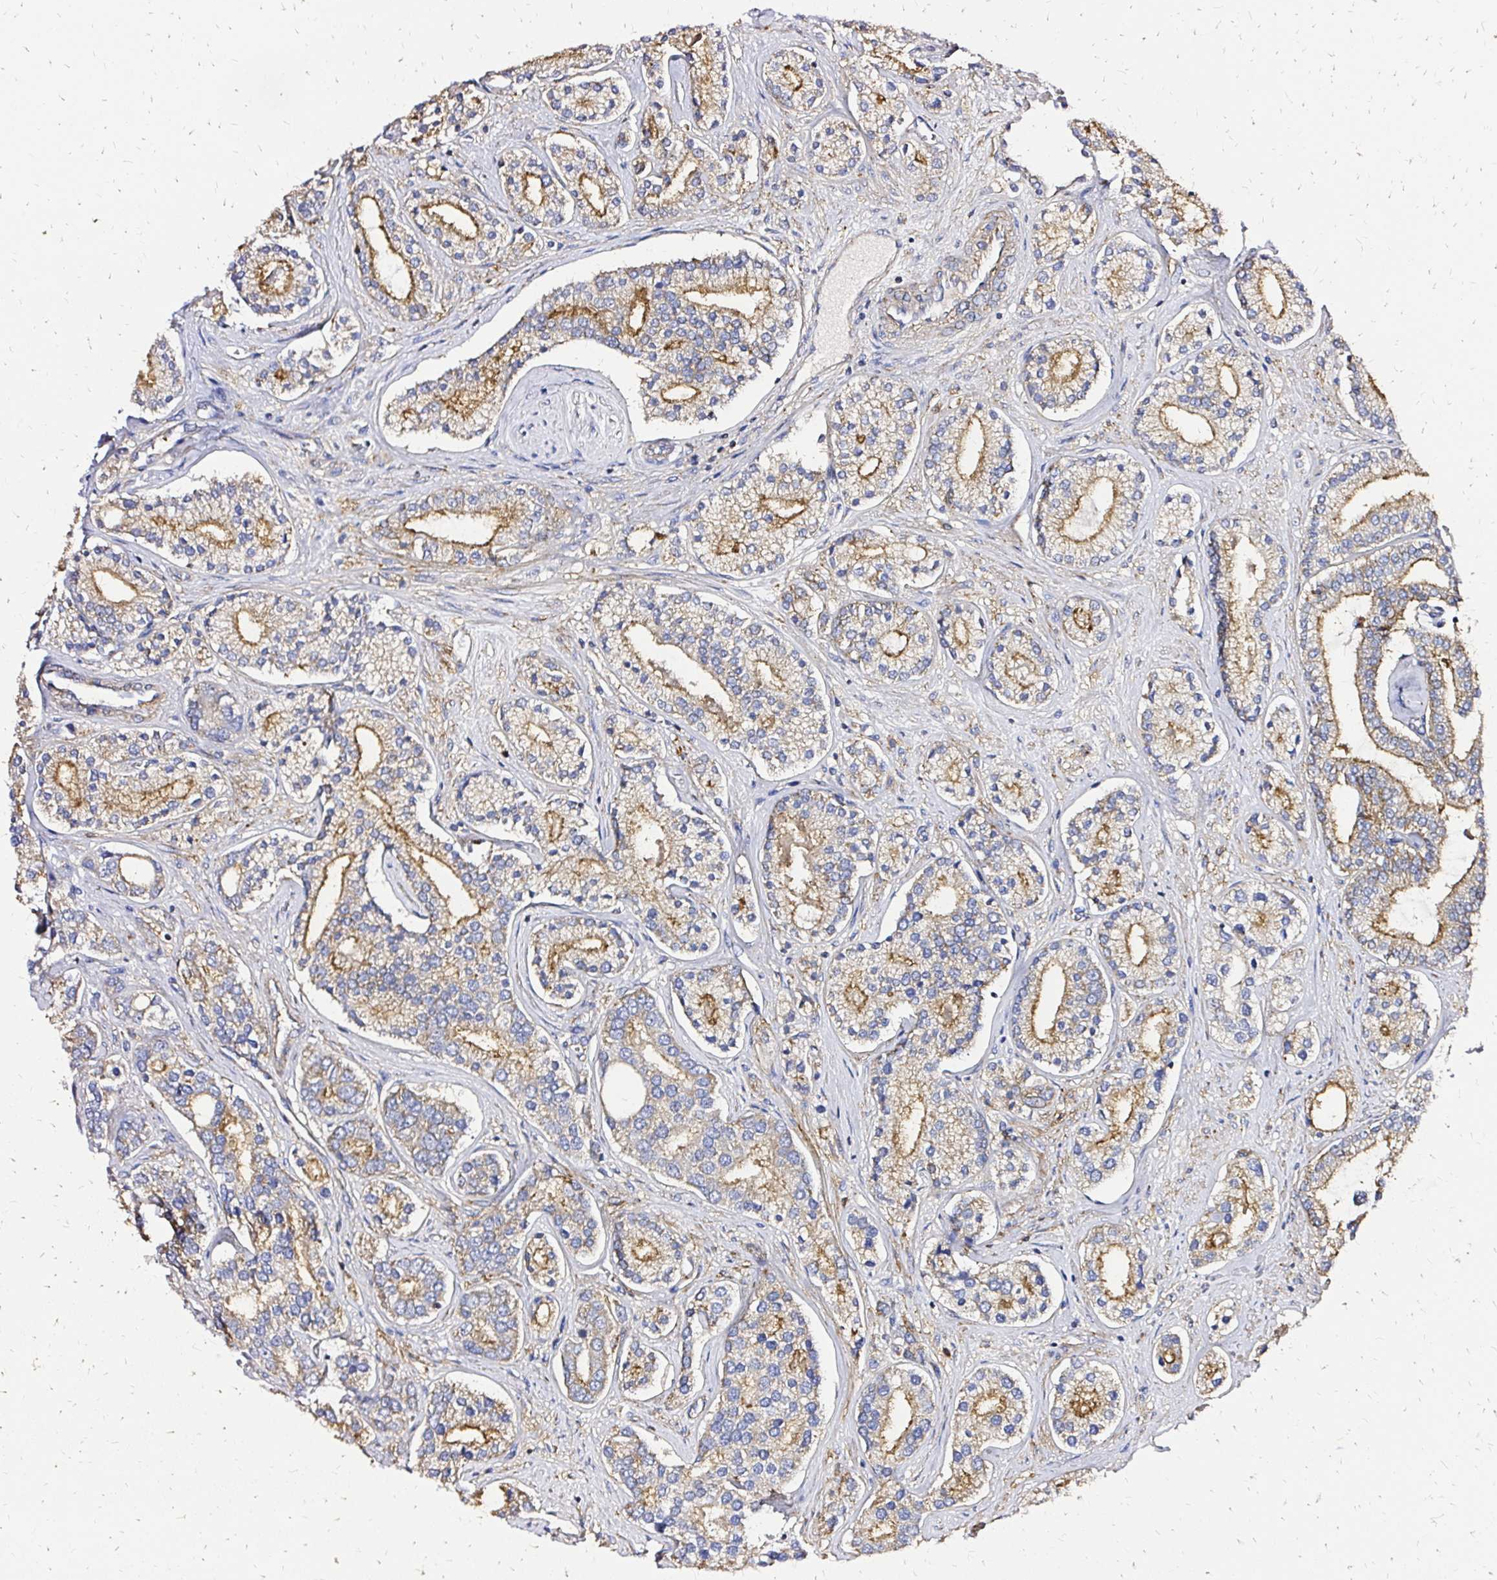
{"staining": {"intensity": "moderate", "quantity": ">75%", "location": "cytoplasmic/membranous"}, "tissue": "prostate cancer", "cell_type": "Tumor cells", "image_type": "cancer", "snomed": [{"axis": "morphology", "description": "Adenocarcinoma, High grade"}, {"axis": "topography", "description": "Prostate"}], "caption": "Human prostate cancer stained for a protein (brown) displays moderate cytoplasmic/membranous positive staining in approximately >75% of tumor cells.", "gene": "MRPL13", "patient": {"sex": "male", "age": 58}}